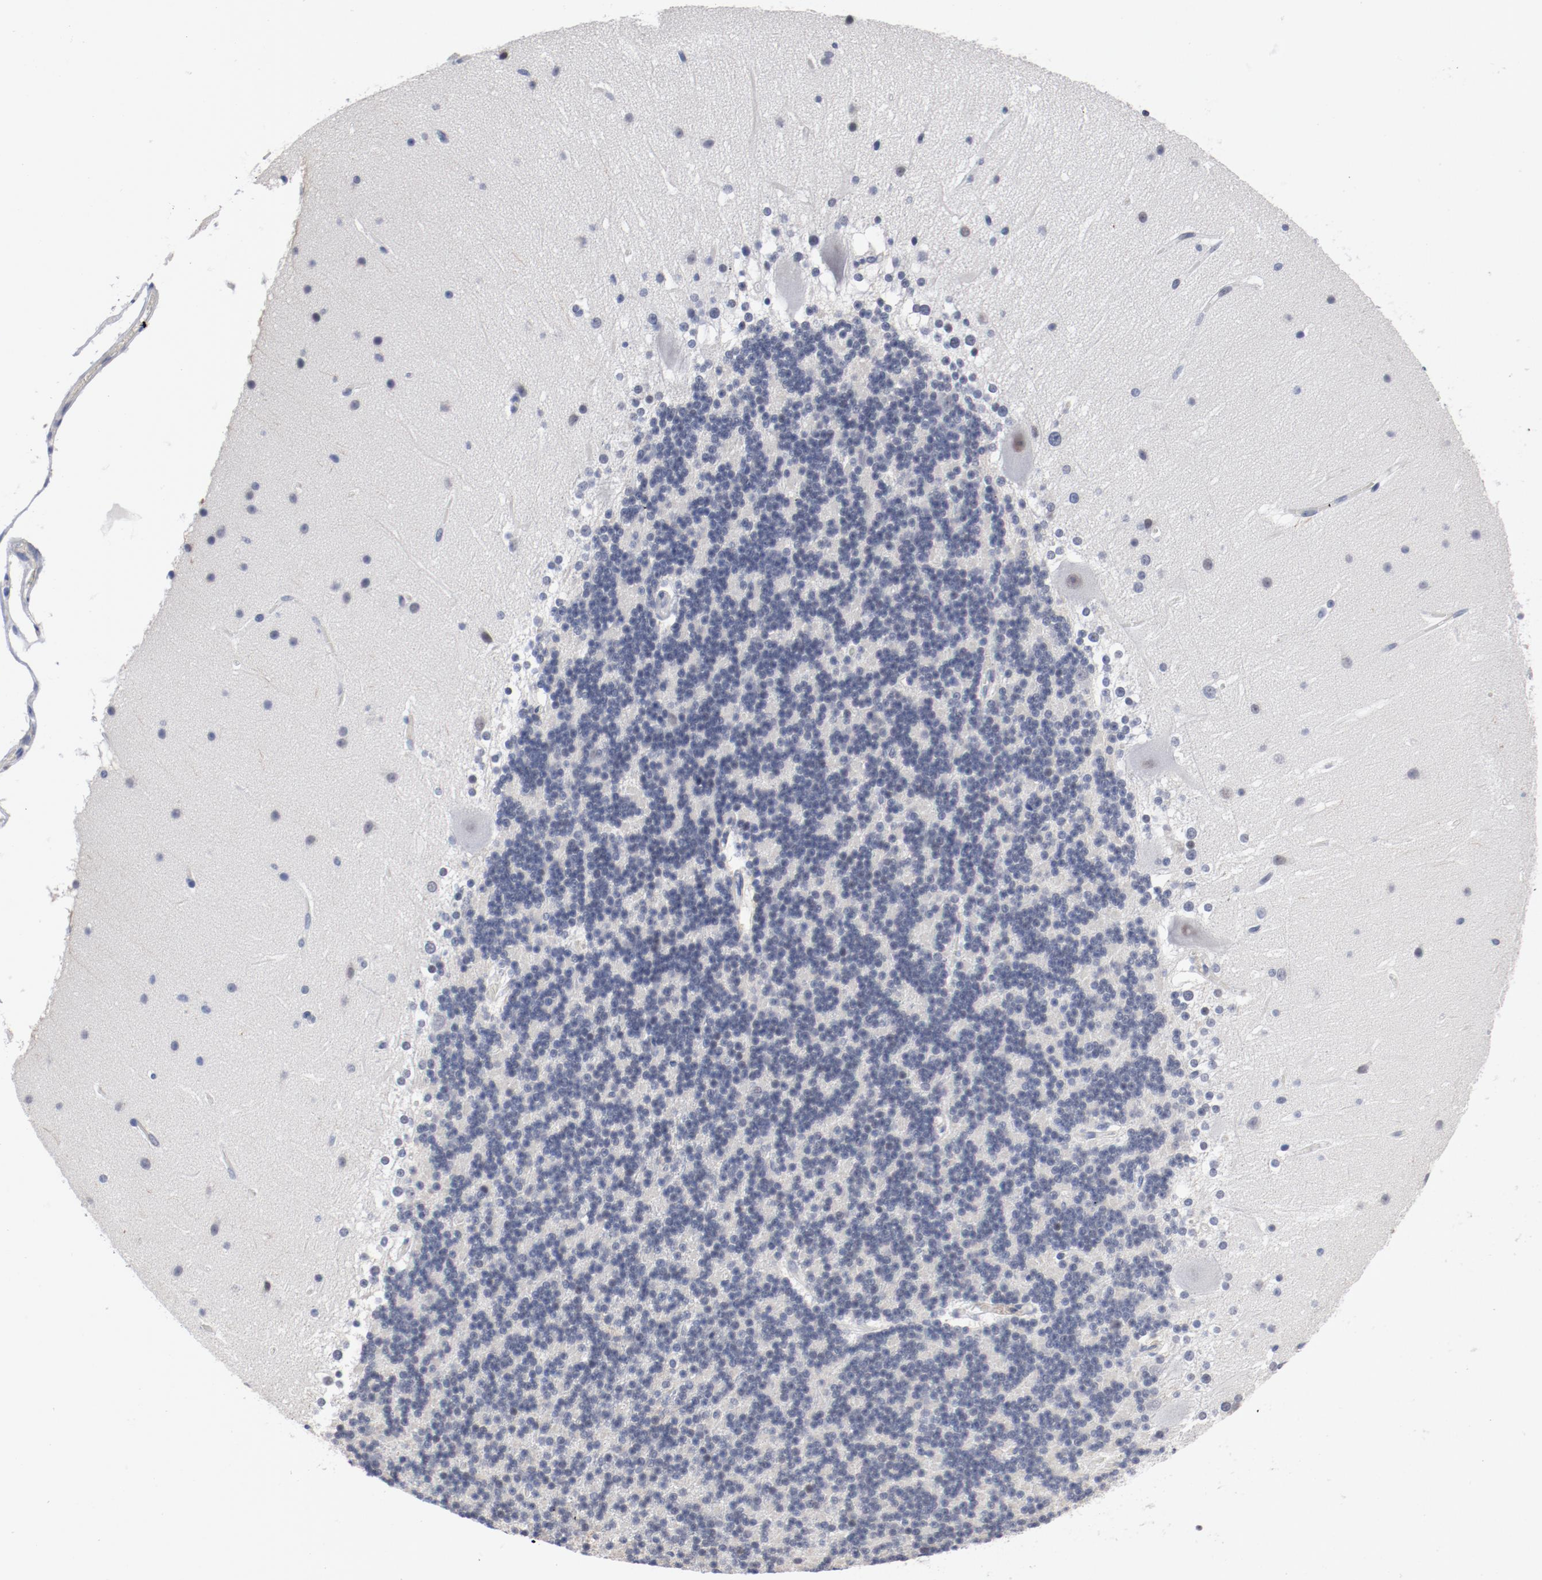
{"staining": {"intensity": "negative", "quantity": "none", "location": "none"}, "tissue": "cerebellum", "cell_type": "Cells in granular layer", "image_type": "normal", "snomed": [{"axis": "morphology", "description": "Normal tissue, NOS"}, {"axis": "topography", "description": "Cerebellum"}], "caption": "Immunohistochemical staining of benign cerebellum reveals no significant expression in cells in granular layer.", "gene": "ANKLE2", "patient": {"sex": "female", "age": 19}}